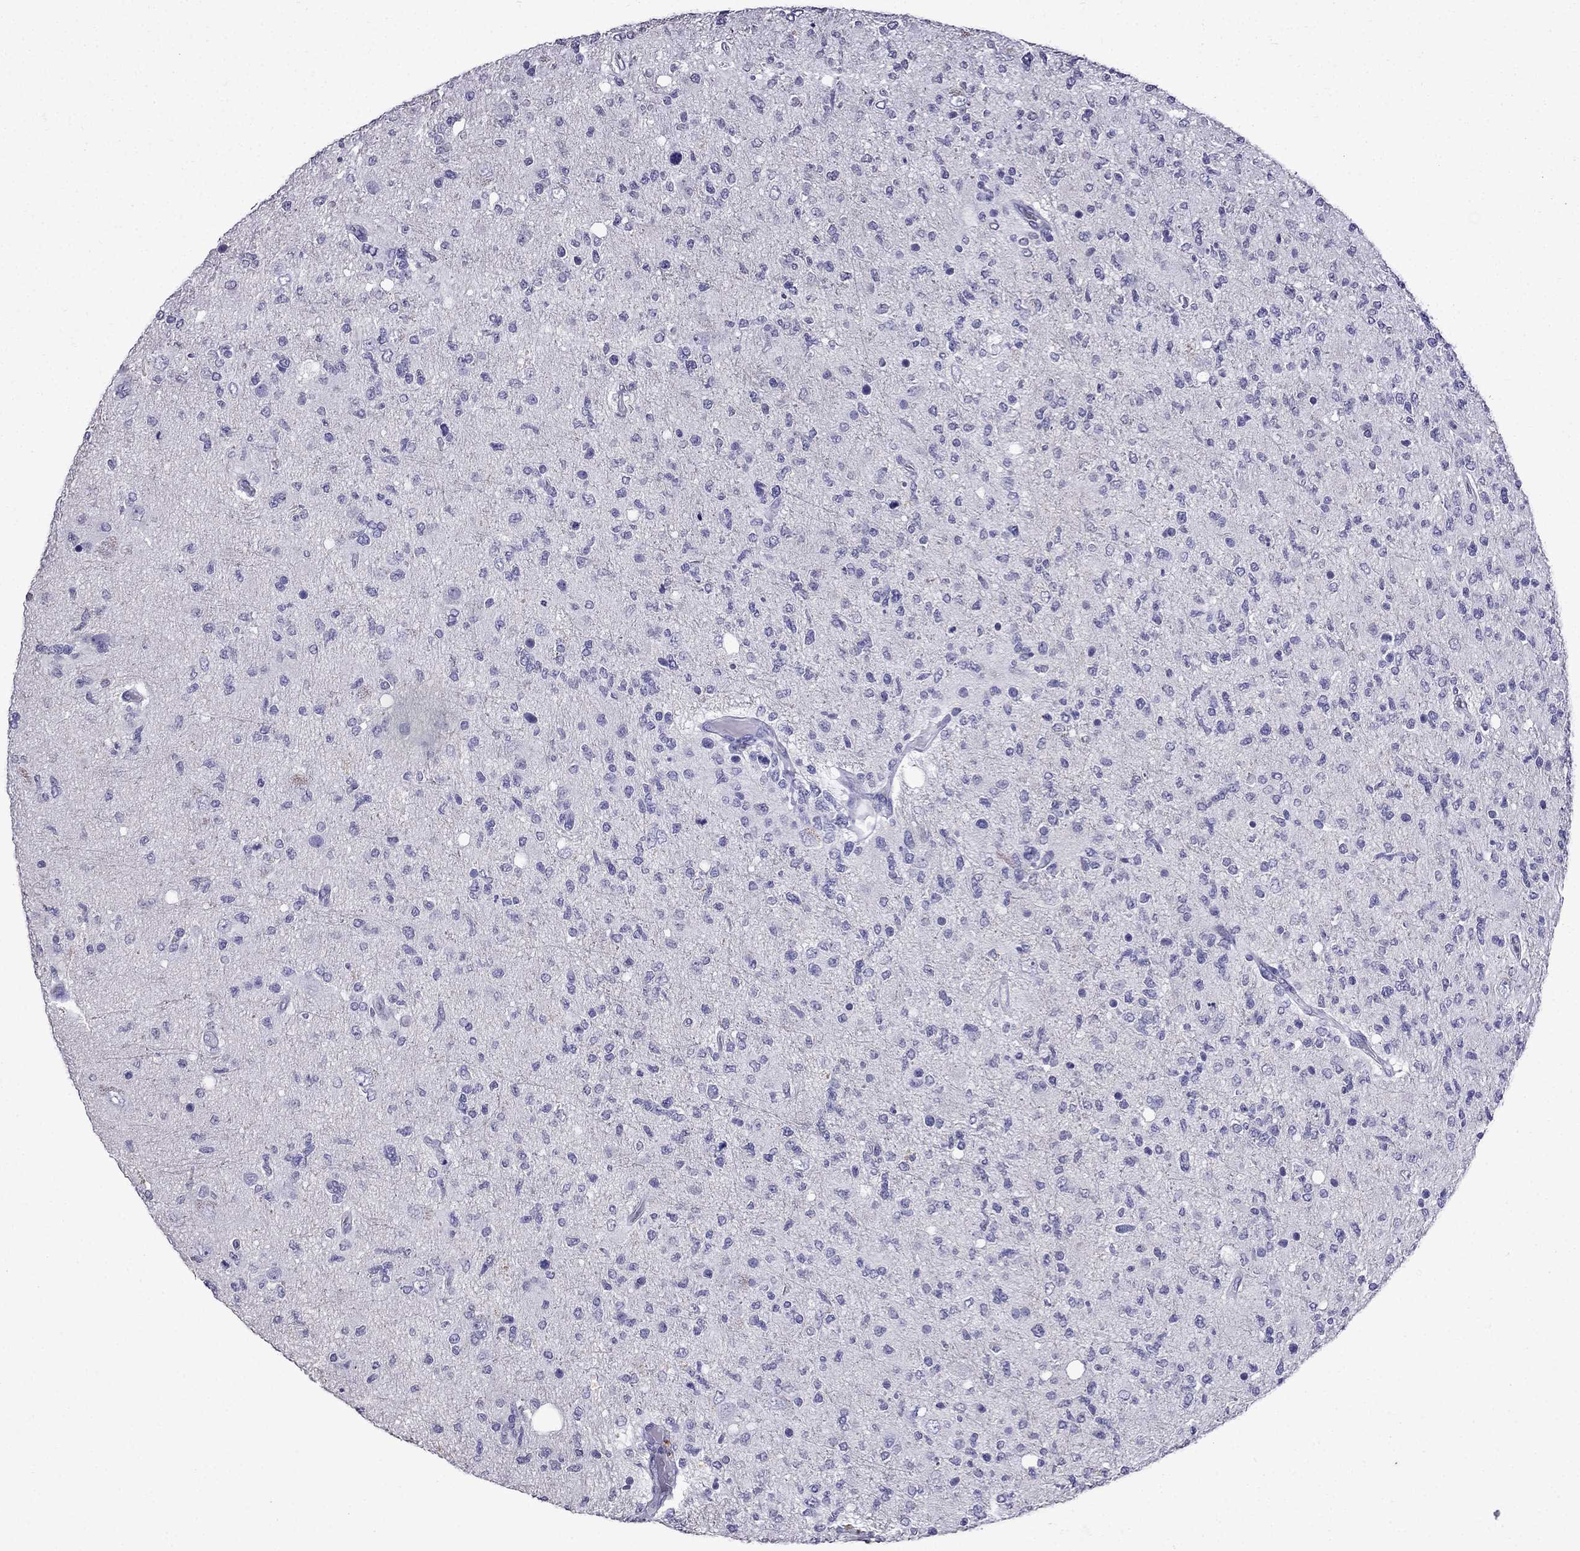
{"staining": {"intensity": "negative", "quantity": "none", "location": "none"}, "tissue": "glioma", "cell_type": "Tumor cells", "image_type": "cancer", "snomed": [{"axis": "morphology", "description": "Glioma, malignant, High grade"}, {"axis": "topography", "description": "Cerebral cortex"}], "caption": "High-grade glioma (malignant) was stained to show a protein in brown. There is no significant expression in tumor cells. (Brightfield microscopy of DAB IHC at high magnification).", "gene": "DNAH17", "patient": {"sex": "male", "age": 70}}